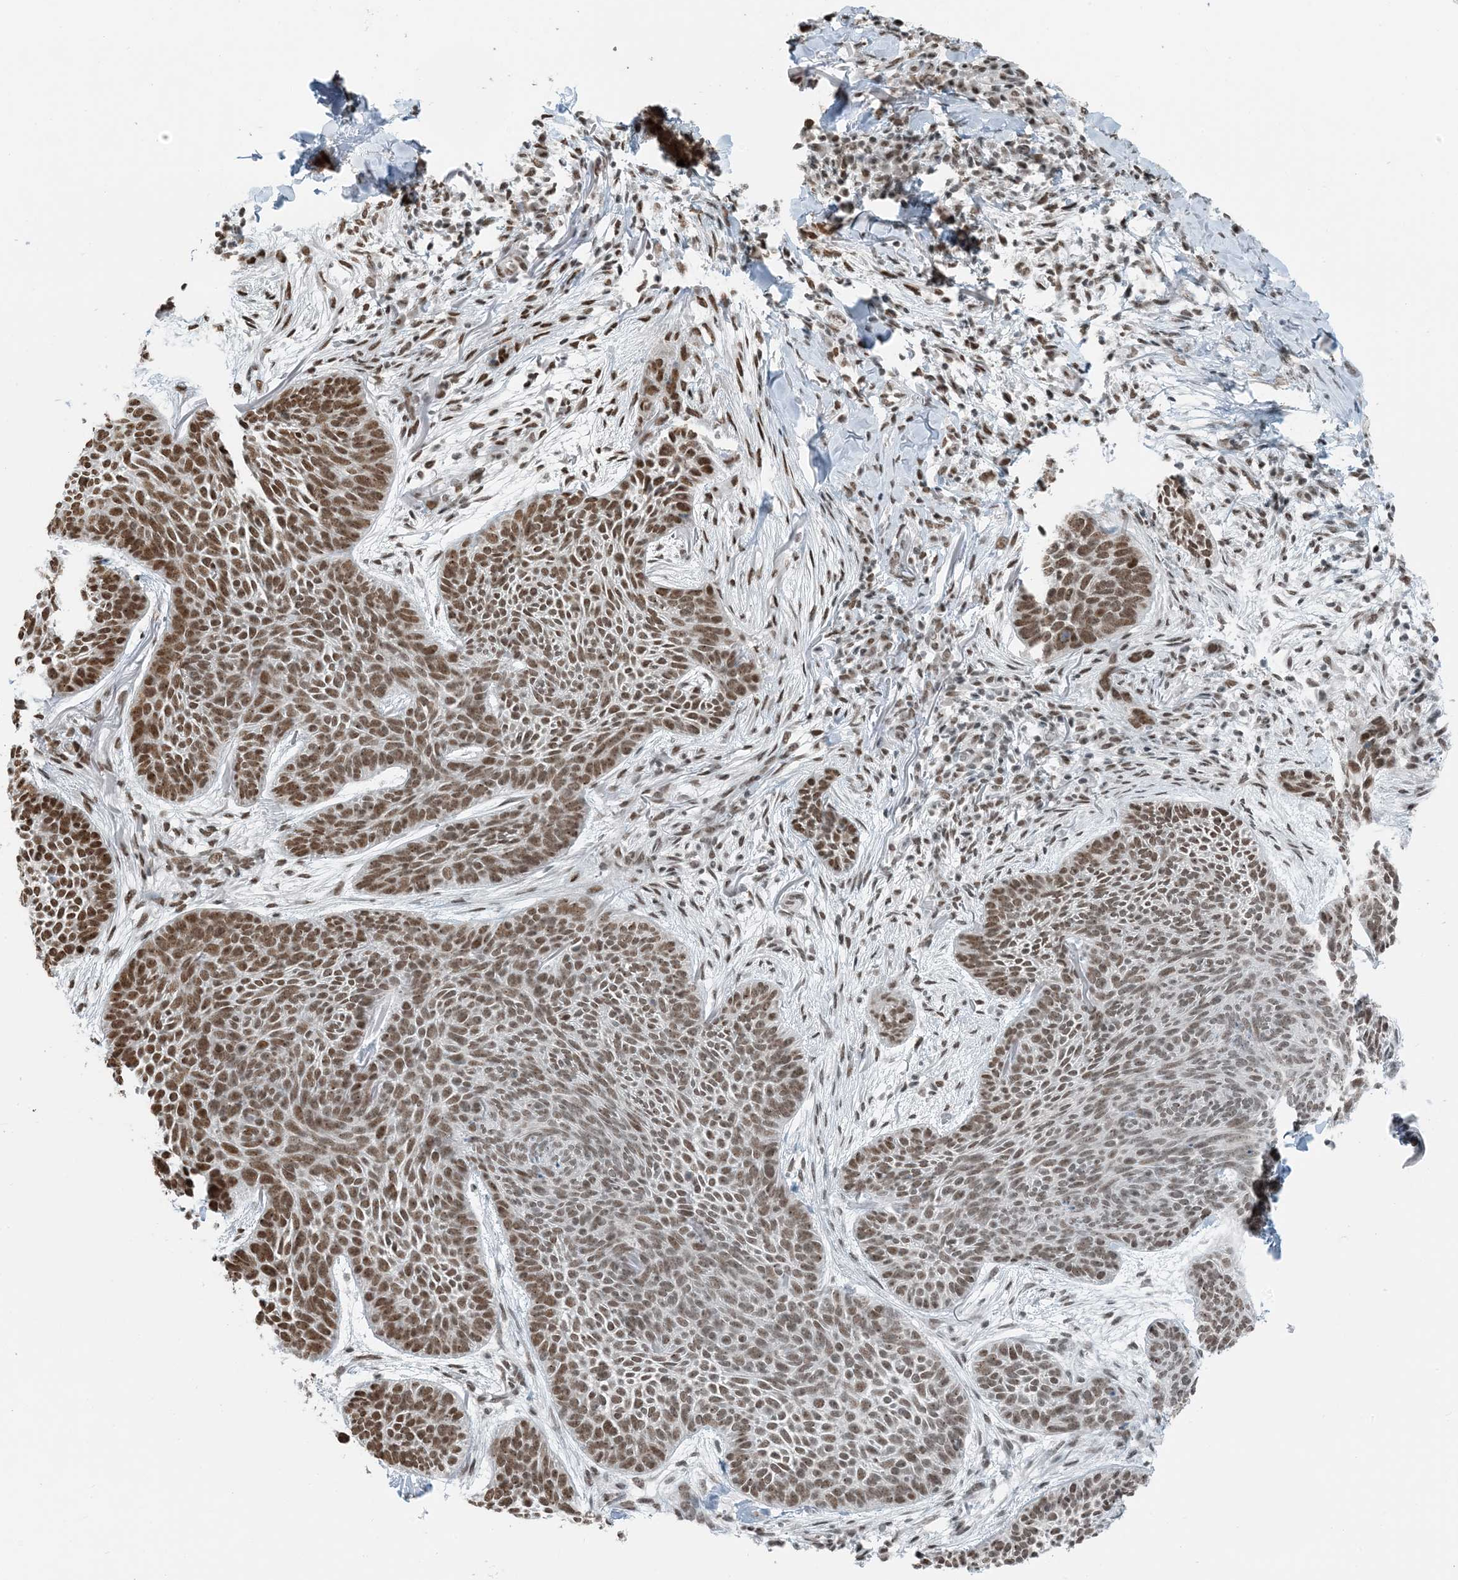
{"staining": {"intensity": "moderate", "quantity": ">75%", "location": "nuclear"}, "tissue": "skin cancer", "cell_type": "Tumor cells", "image_type": "cancer", "snomed": [{"axis": "morphology", "description": "Basal cell carcinoma"}, {"axis": "topography", "description": "Skin"}], "caption": "The image reveals staining of skin cancer, revealing moderate nuclear protein positivity (brown color) within tumor cells.", "gene": "ZNF500", "patient": {"sex": "male", "age": 85}}